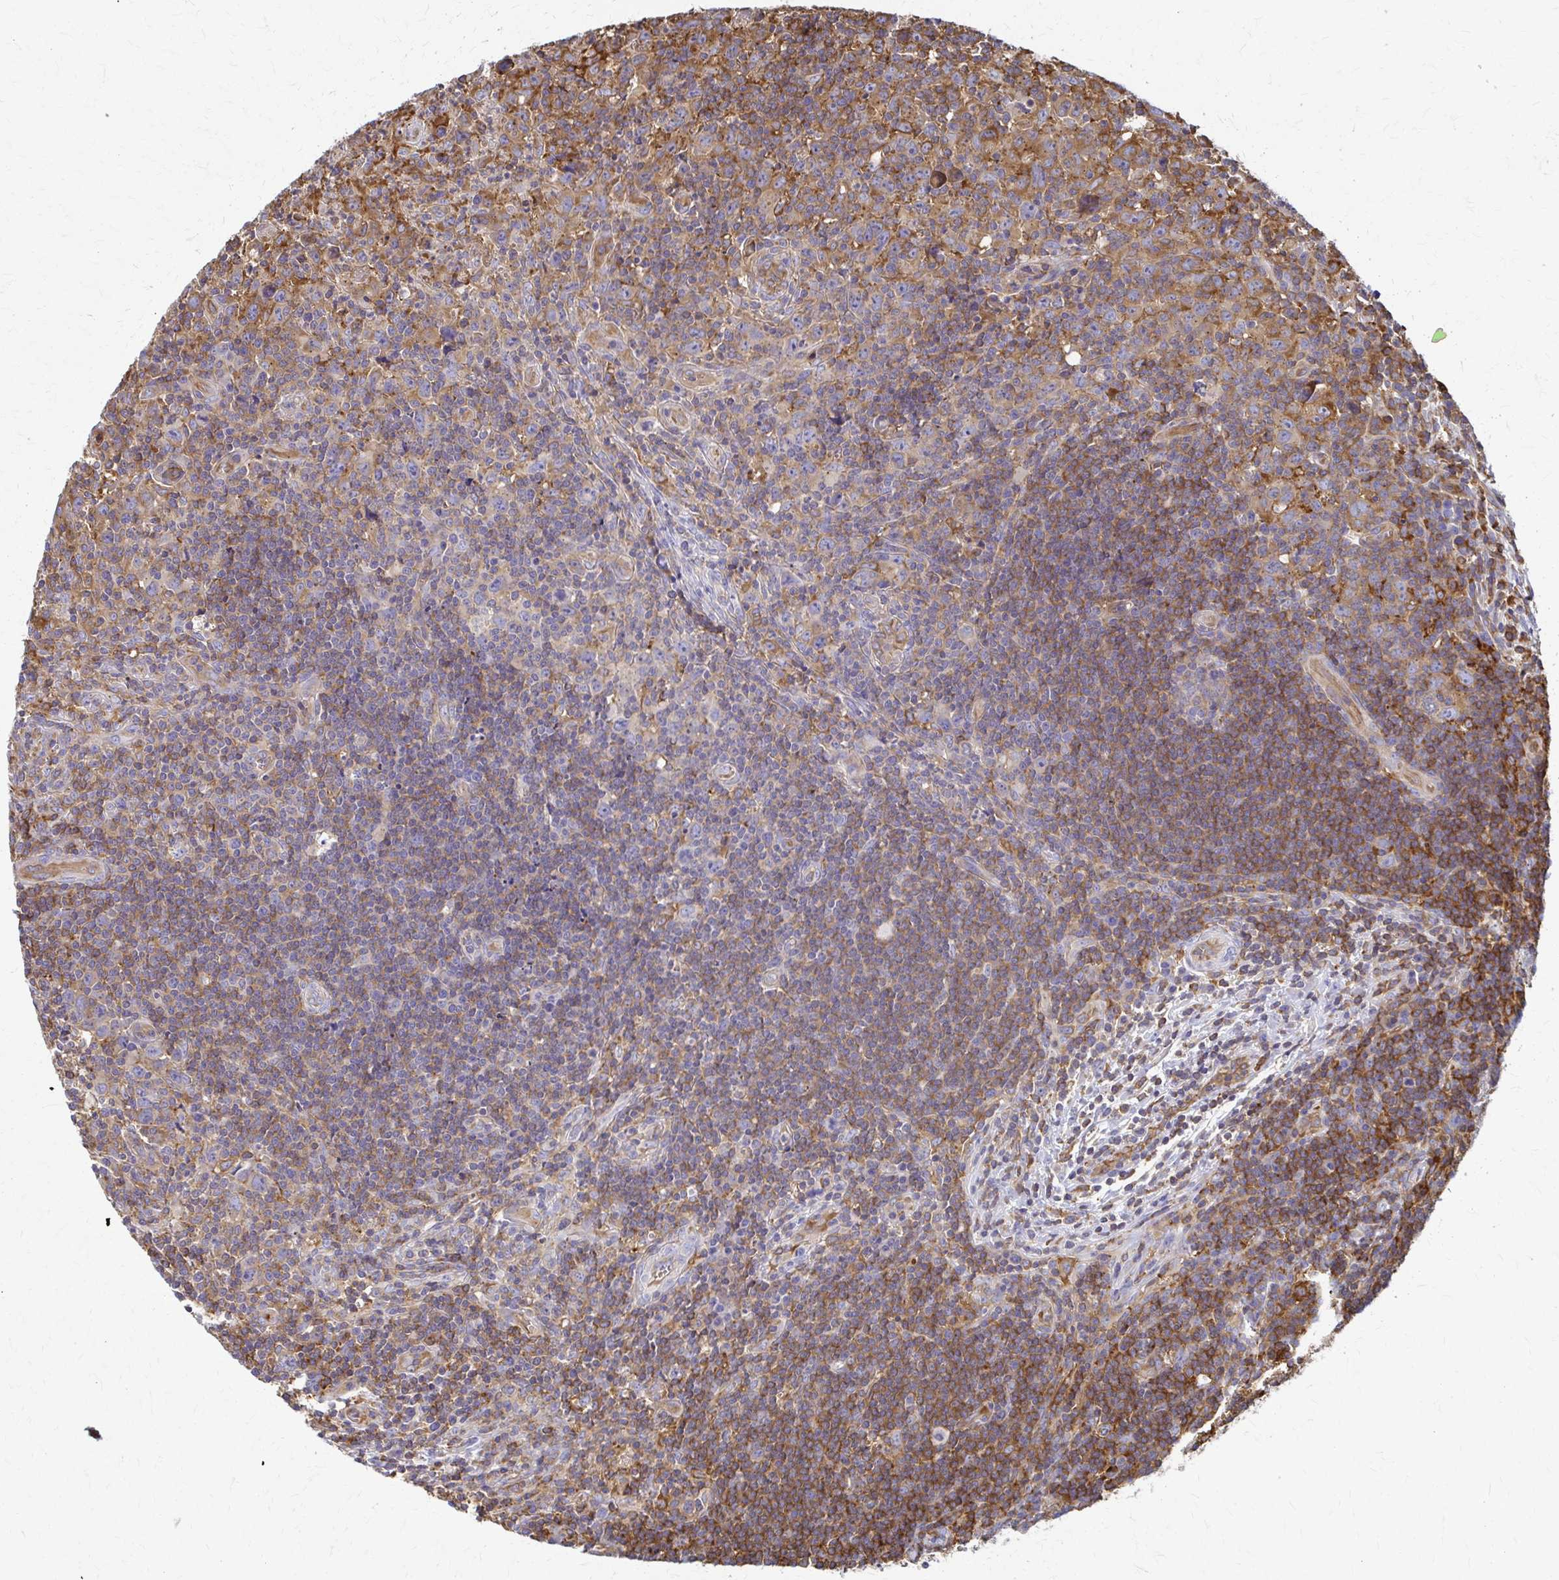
{"staining": {"intensity": "weak", "quantity": "<25%", "location": "cytoplasmic/membranous"}, "tissue": "lymphoma", "cell_type": "Tumor cells", "image_type": "cancer", "snomed": [{"axis": "morphology", "description": "Hodgkin's disease, NOS"}, {"axis": "topography", "description": "Lymph node"}], "caption": "An image of Hodgkin's disease stained for a protein displays no brown staining in tumor cells.", "gene": "WASF2", "patient": {"sex": "female", "age": 18}}